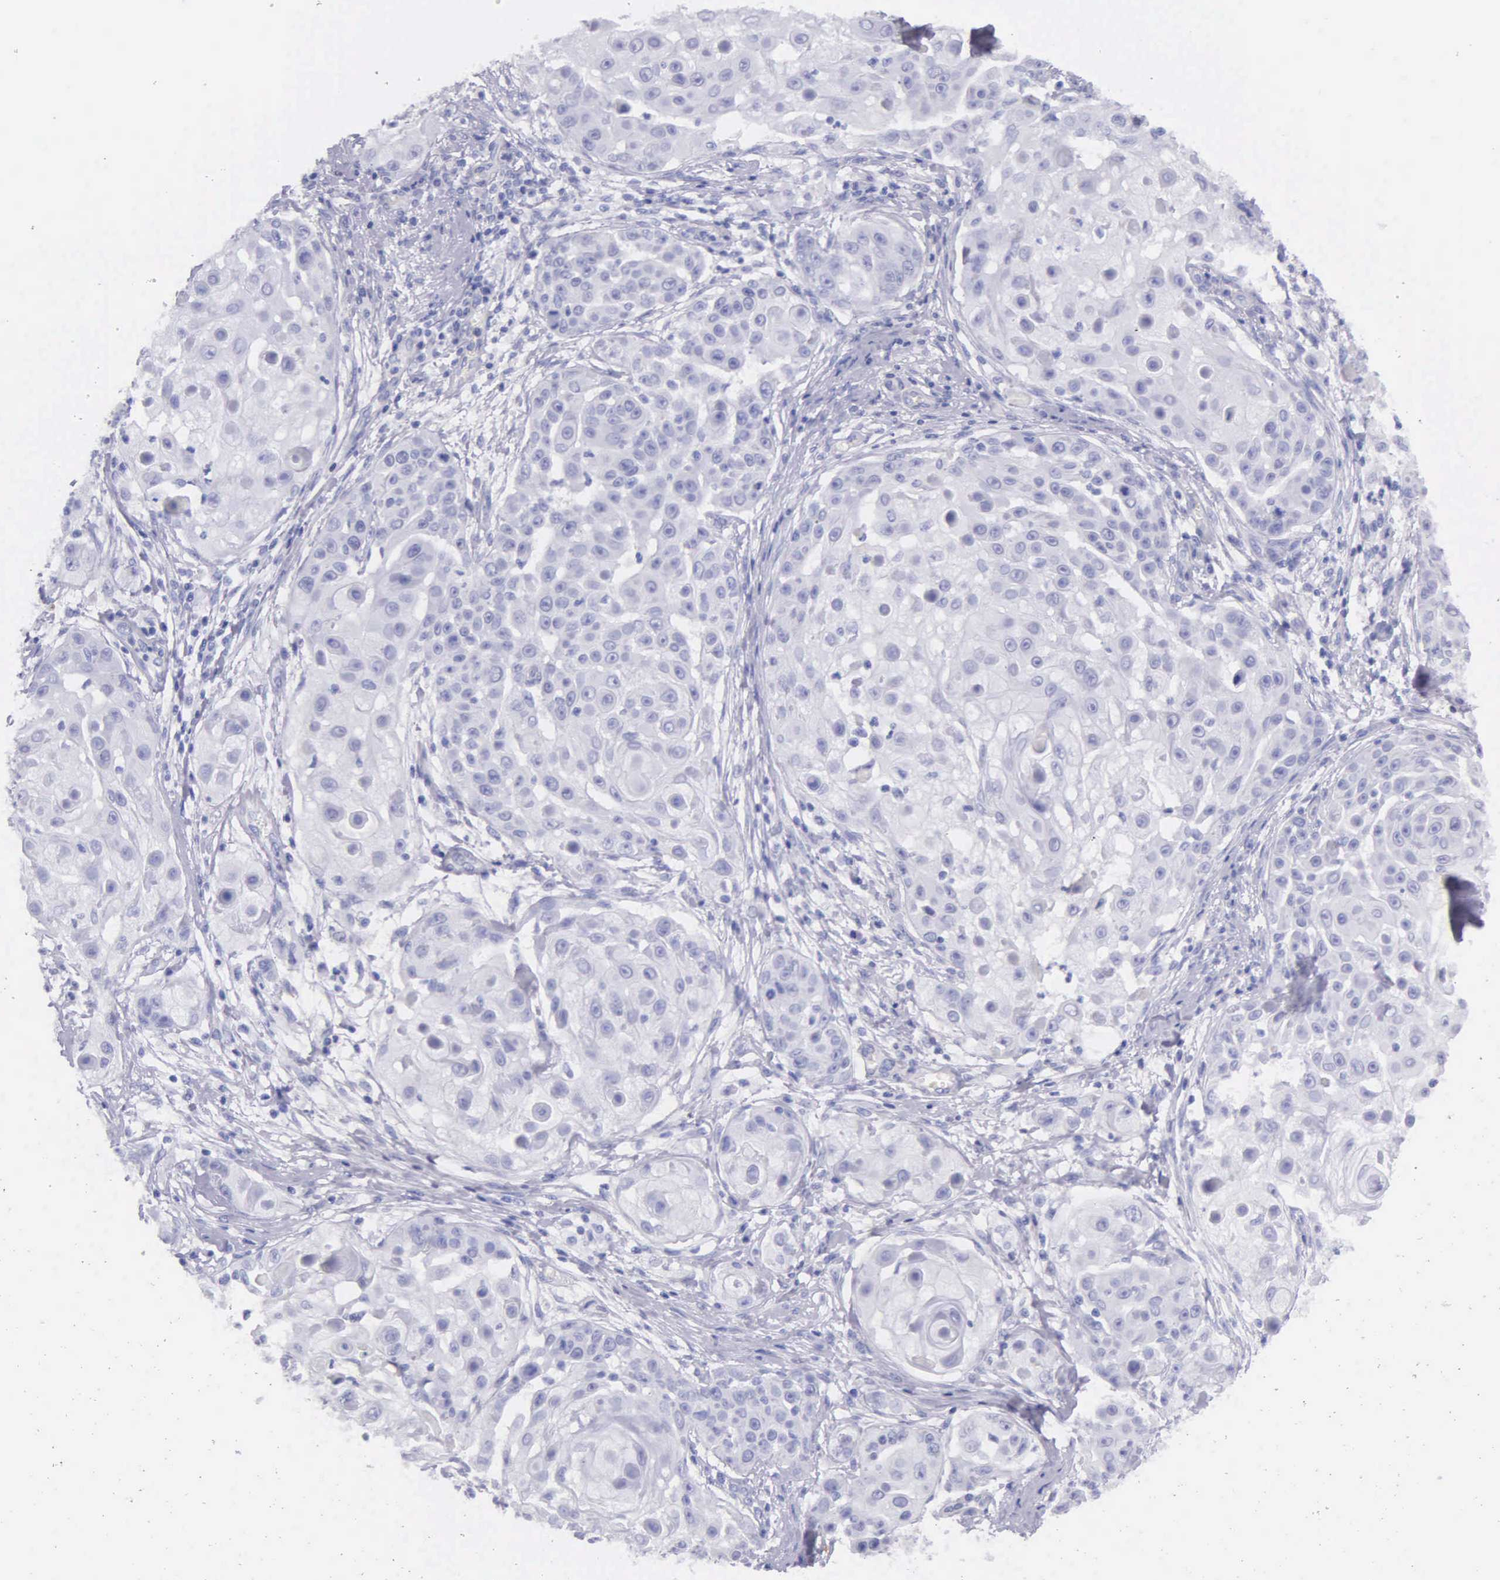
{"staining": {"intensity": "negative", "quantity": "none", "location": "none"}, "tissue": "skin cancer", "cell_type": "Tumor cells", "image_type": "cancer", "snomed": [{"axis": "morphology", "description": "Squamous cell carcinoma, NOS"}, {"axis": "topography", "description": "Skin"}], "caption": "An immunohistochemistry (IHC) image of squamous cell carcinoma (skin) is shown. There is no staining in tumor cells of squamous cell carcinoma (skin).", "gene": "GSTT2", "patient": {"sex": "female", "age": 57}}